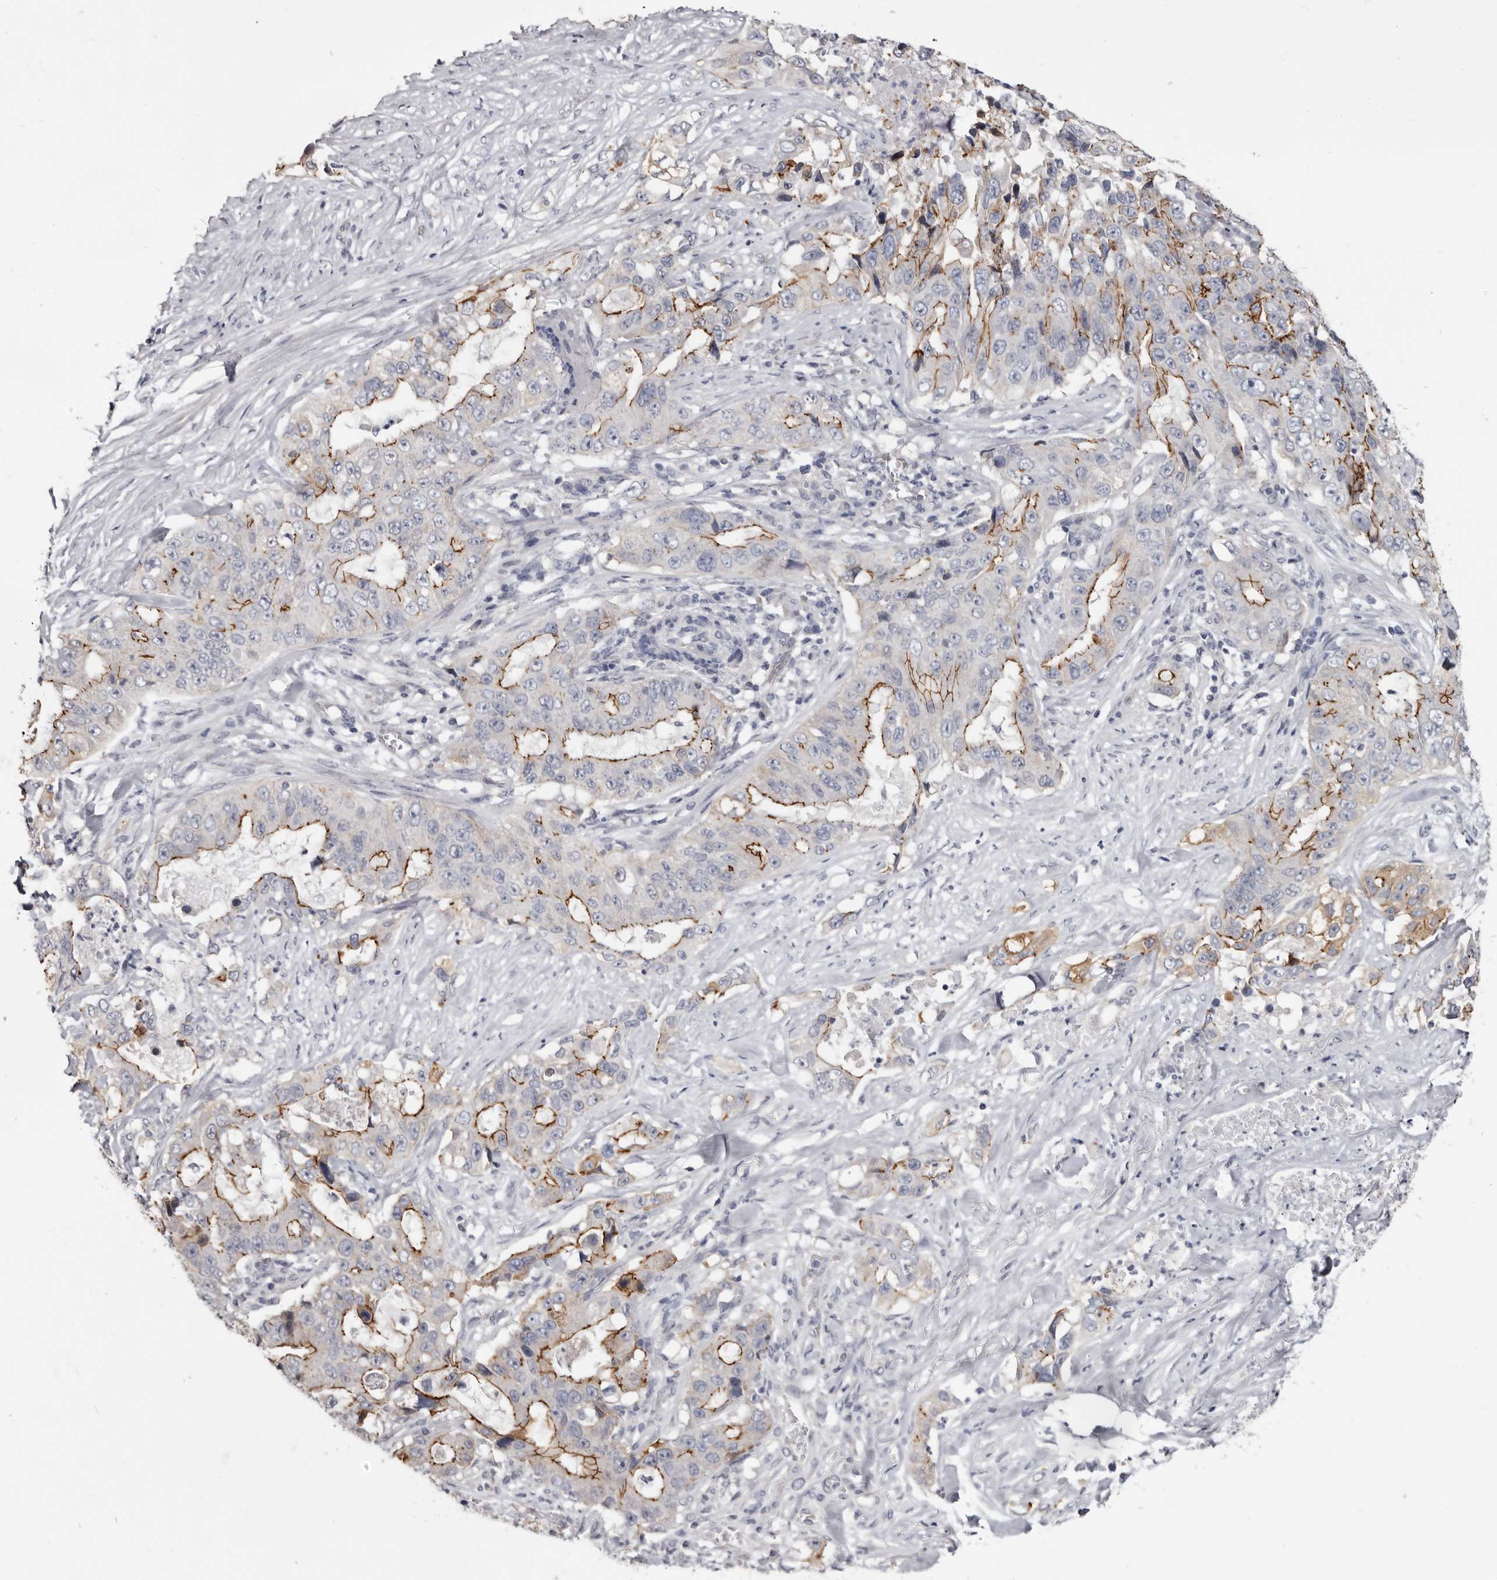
{"staining": {"intensity": "moderate", "quantity": "25%-75%", "location": "cytoplasmic/membranous"}, "tissue": "lung cancer", "cell_type": "Tumor cells", "image_type": "cancer", "snomed": [{"axis": "morphology", "description": "Adenocarcinoma, NOS"}, {"axis": "topography", "description": "Lung"}], "caption": "This micrograph displays IHC staining of human adenocarcinoma (lung), with medium moderate cytoplasmic/membranous staining in about 25%-75% of tumor cells.", "gene": "CGN", "patient": {"sex": "female", "age": 51}}